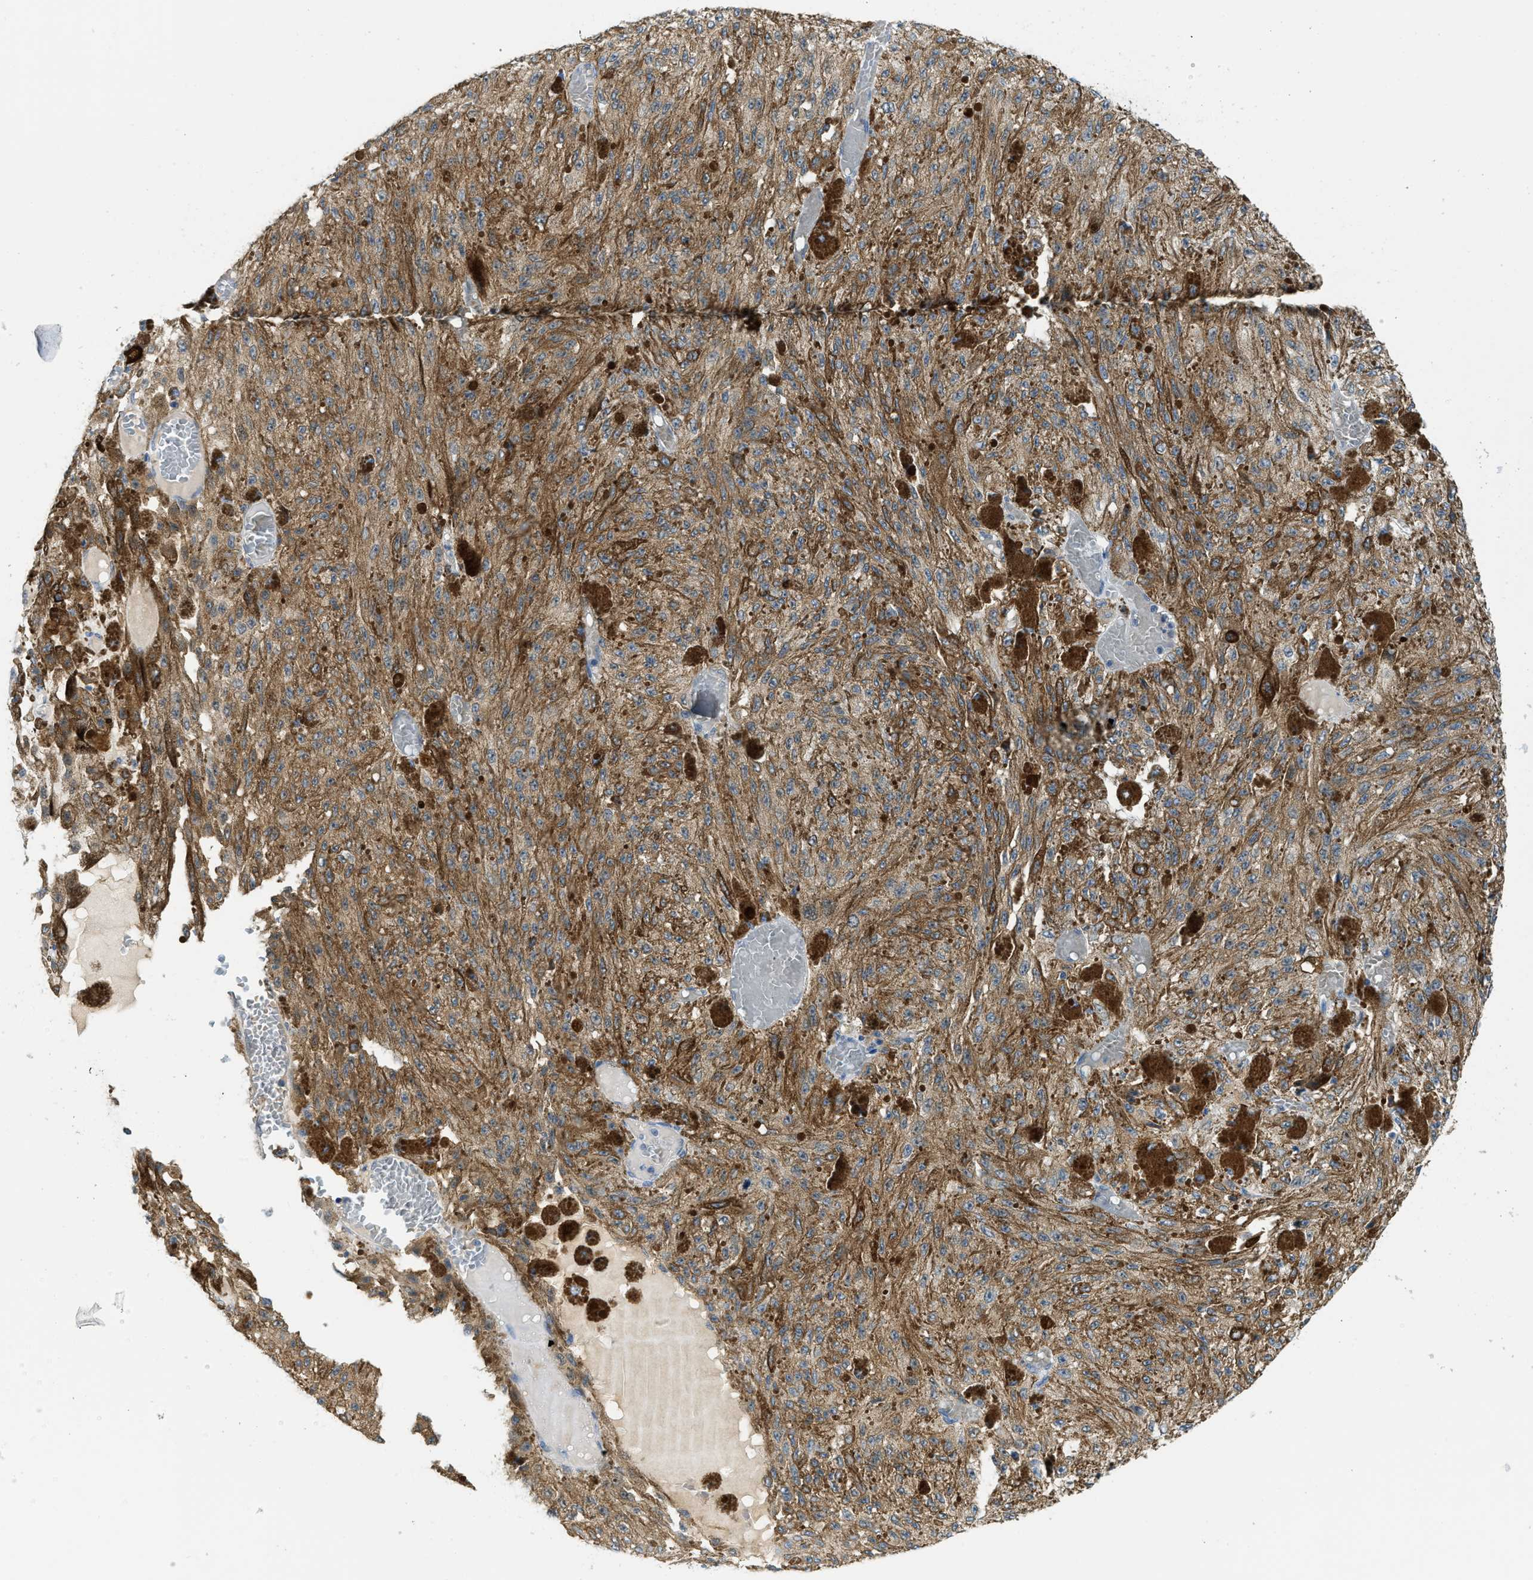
{"staining": {"intensity": "moderate", "quantity": ">75%", "location": "cytoplasmic/membranous"}, "tissue": "melanoma", "cell_type": "Tumor cells", "image_type": "cancer", "snomed": [{"axis": "morphology", "description": "Malignant melanoma, NOS"}, {"axis": "topography", "description": "Other"}], "caption": "Malignant melanoma stained with a brown dye shows moderate cytoplasmic/membranous positive expression in about >75% of tumor cells.", "gene": "PSAT1", "patient": {"sex": "male", "age": 79}}